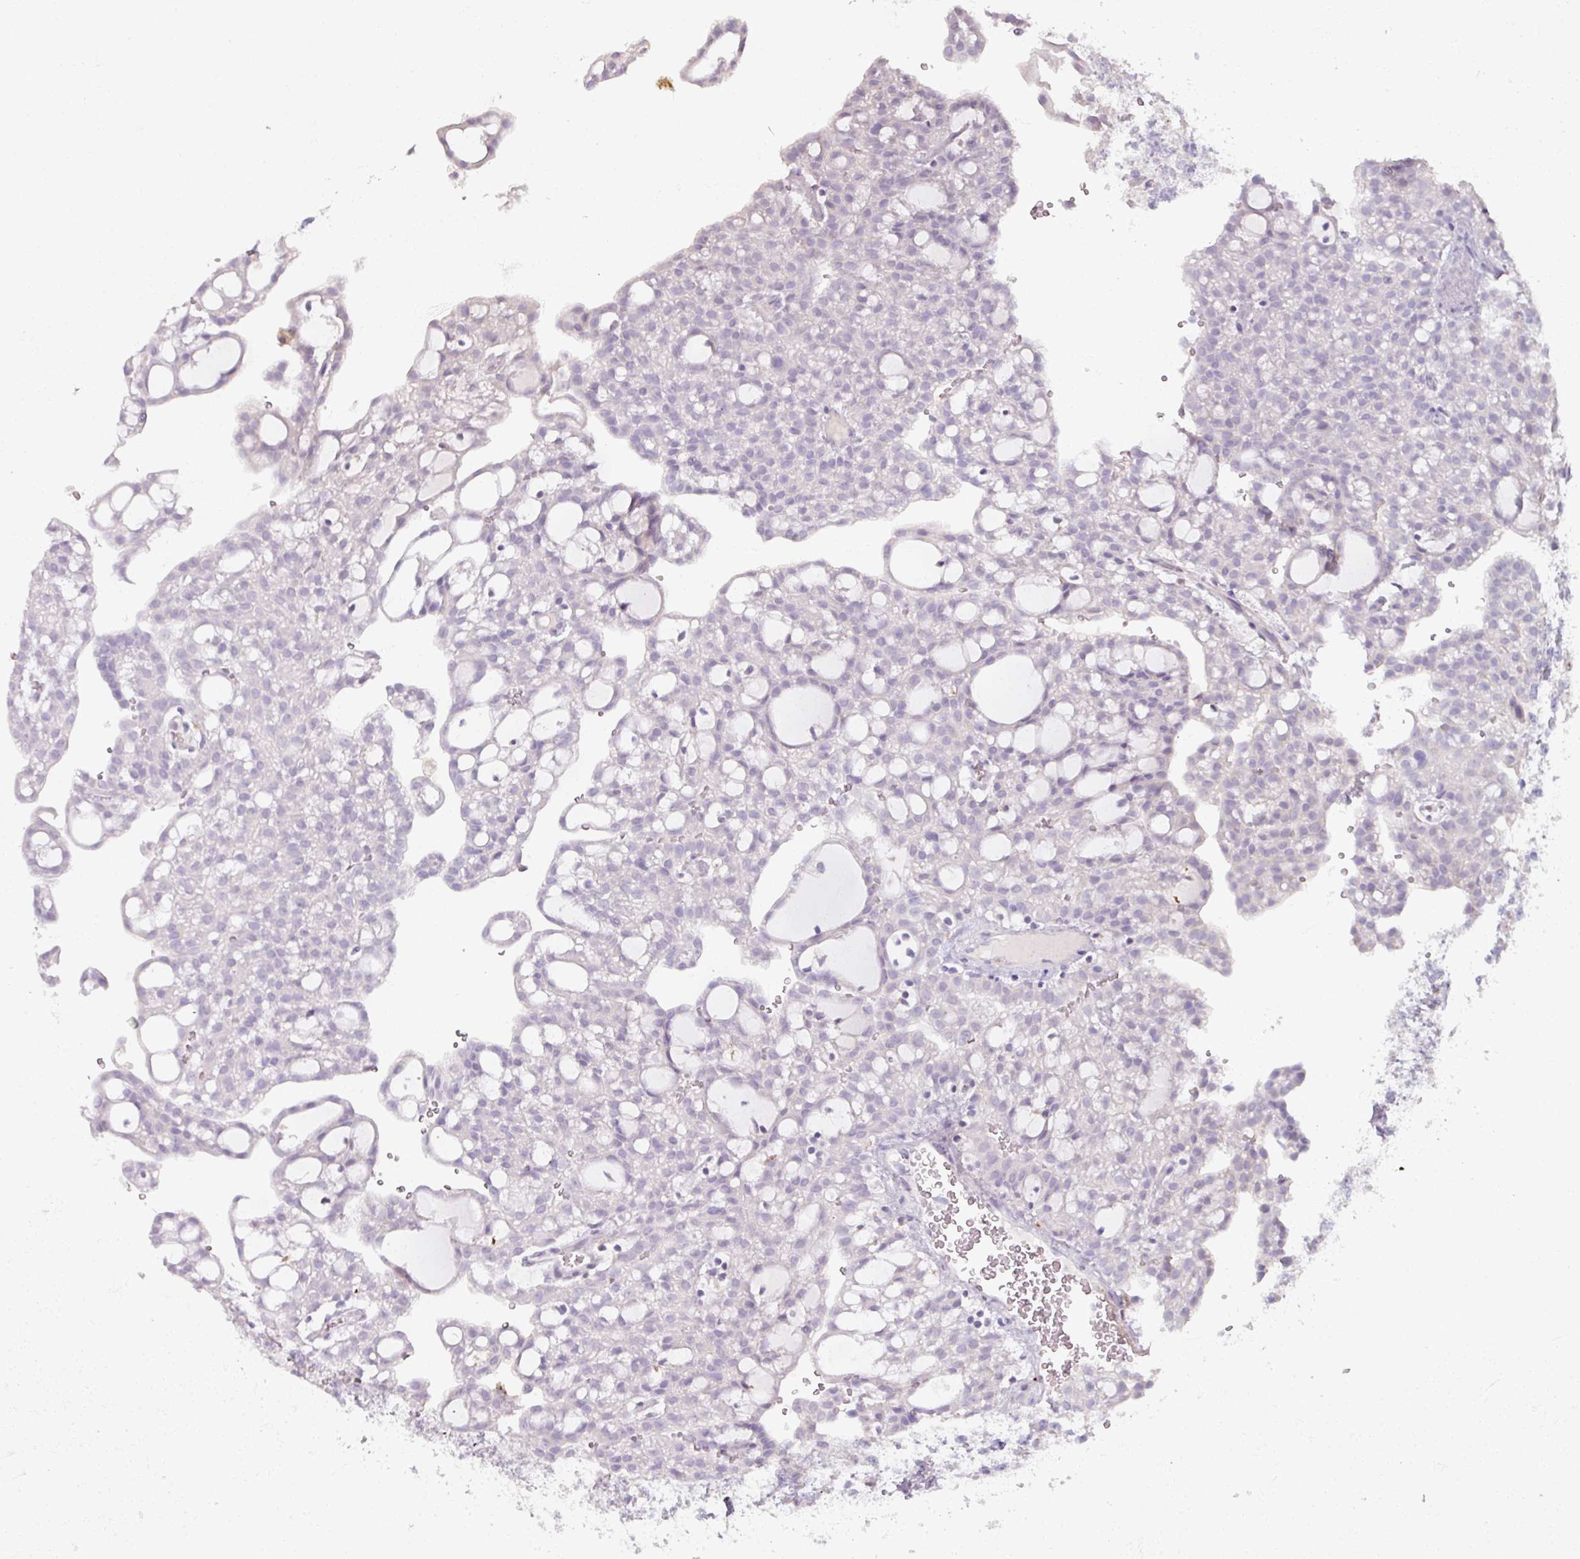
{"staining": {"intensity": "negative", "quantity": "none", "location": "none"}, "tissue": "renal cancer", "cell_type": "Tumor cells", "image_type": "cancer", "snomed": [{"axis": "morphology", "description": "Adenocarcinoma, NOS"}, {"axis": "topography", "description": "Kidney"}], "caption": "Immunohistochemistry (IHC) histopathology image of human renal cancer (adenocarcinoma) stained for a protein (brown), which exhibits no positivity in tumor cells.", "gene": "SLC27A5", "patient": {"sex": "male", "age": 63}}